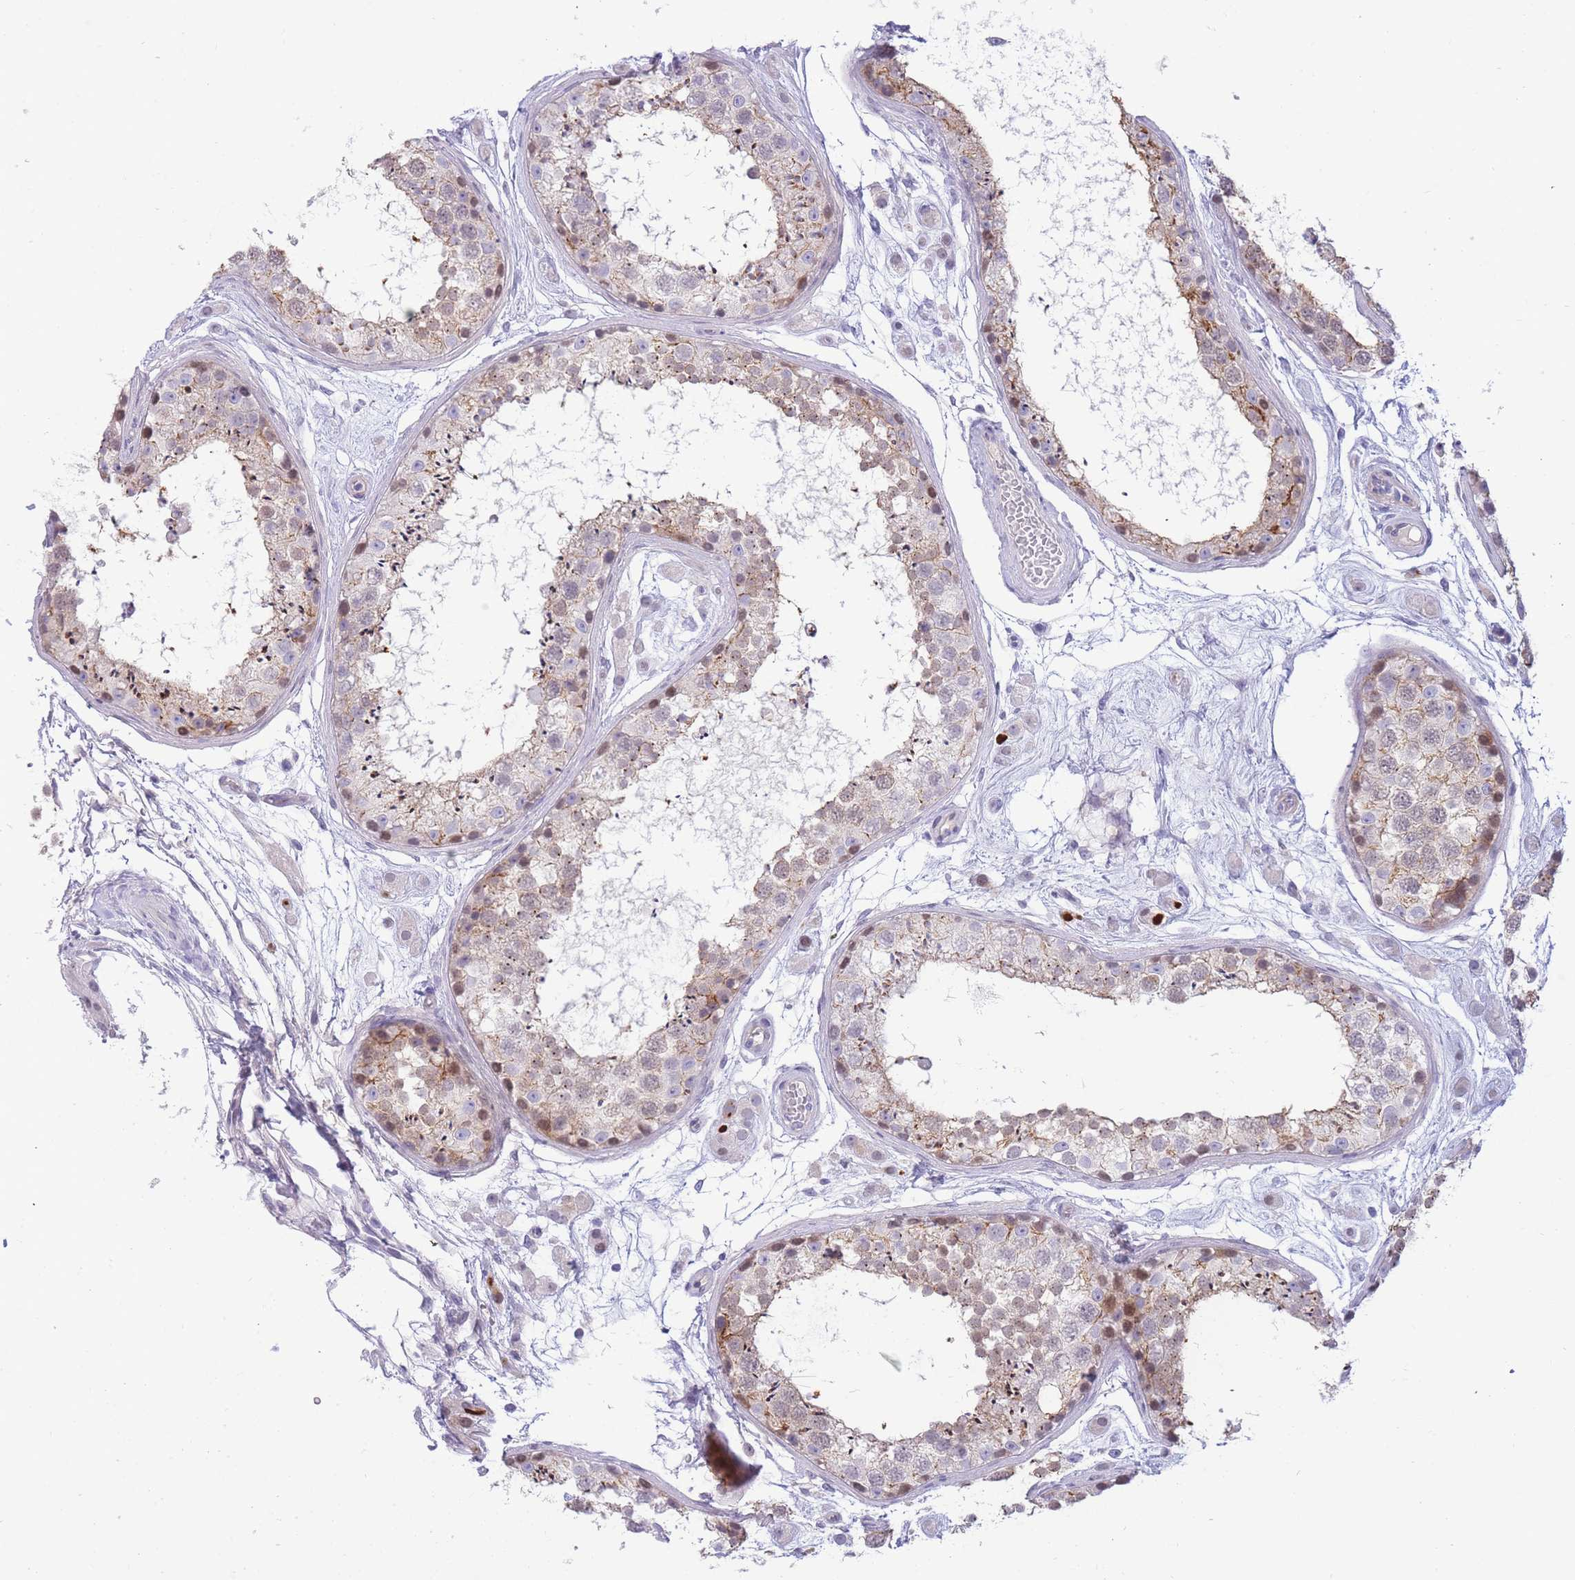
{"staining": {"intensity": "weak", "quantity": "25%-75%", "location": "cytoplasmic/membranous,nuclear"}, "tissue": "testis", "cell_type": "Cells in seminiferous ducts", "image_type": "normal", "snomed": [{"axis": "morphology", "description": "Normal tissue, NOS"}, {"axis": "topography", "description": "Testis"}], "caption": "An image of testis stained for a protein demonstrates weak cytoplasmic/membranous,nuclear brown staining in cells in seminiferous ducts.", "gene": "PRR23A", "patient": {"sex": "male", "age": 25}}